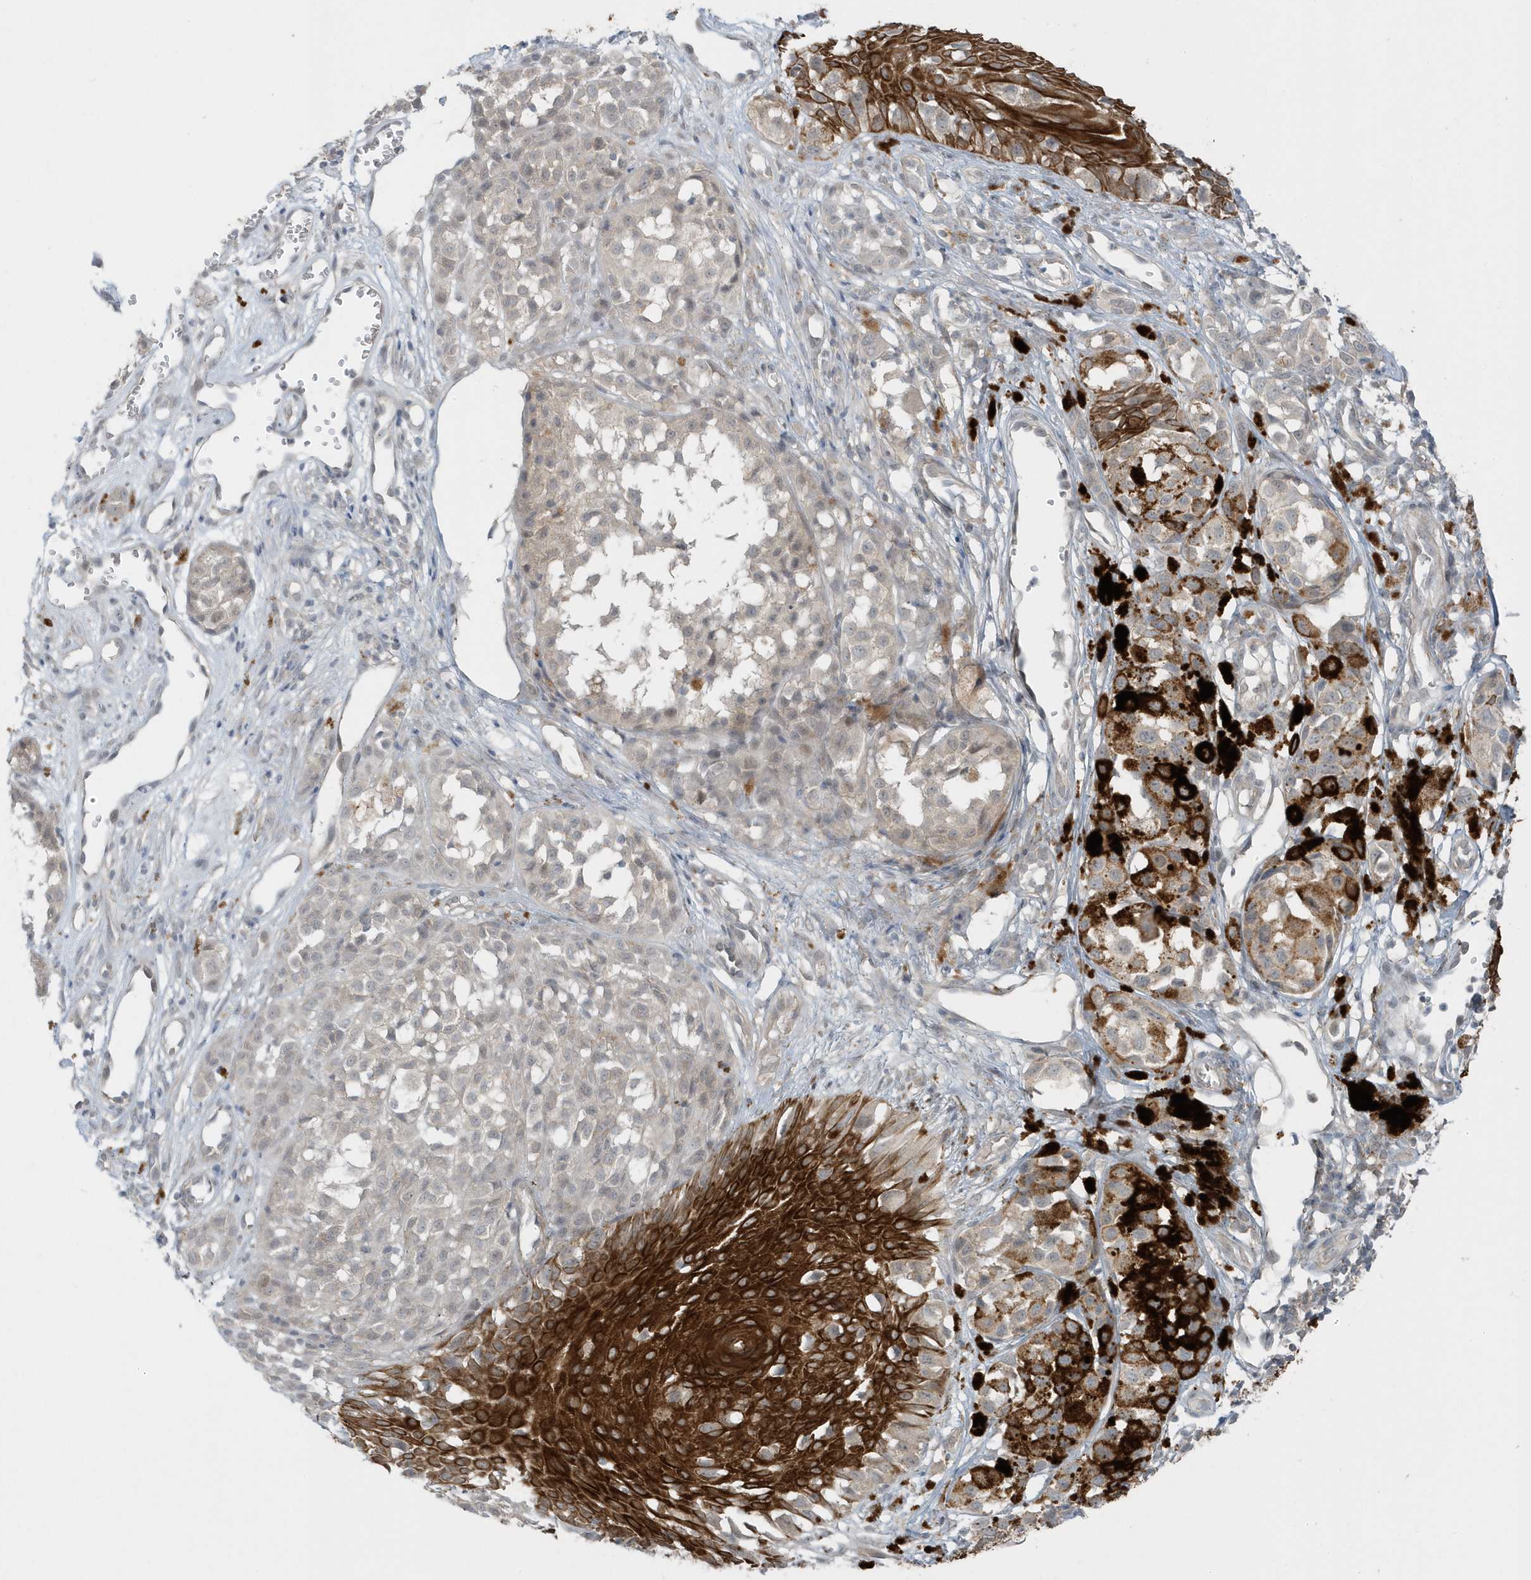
{"staining": {"intensity": "negative", "quantity": "none", "location": "none"}, "tissue": "melanoma", "cell_type": "Tumor cells", "image_type": "cancer", "snomed": [{"axis": "morphology", "description": "Malignant melanoma, NOS"}, {"axis": "topography", "description": "Skin of leg"}], "caption": "DAB (3,3'-diaminobenzidine) immunohistochemical staining of malignant melanoma exhibits no significant staining in tumor cells.", "gene": "PARD3B", "patient": {"sex": "female", "age": 72}}